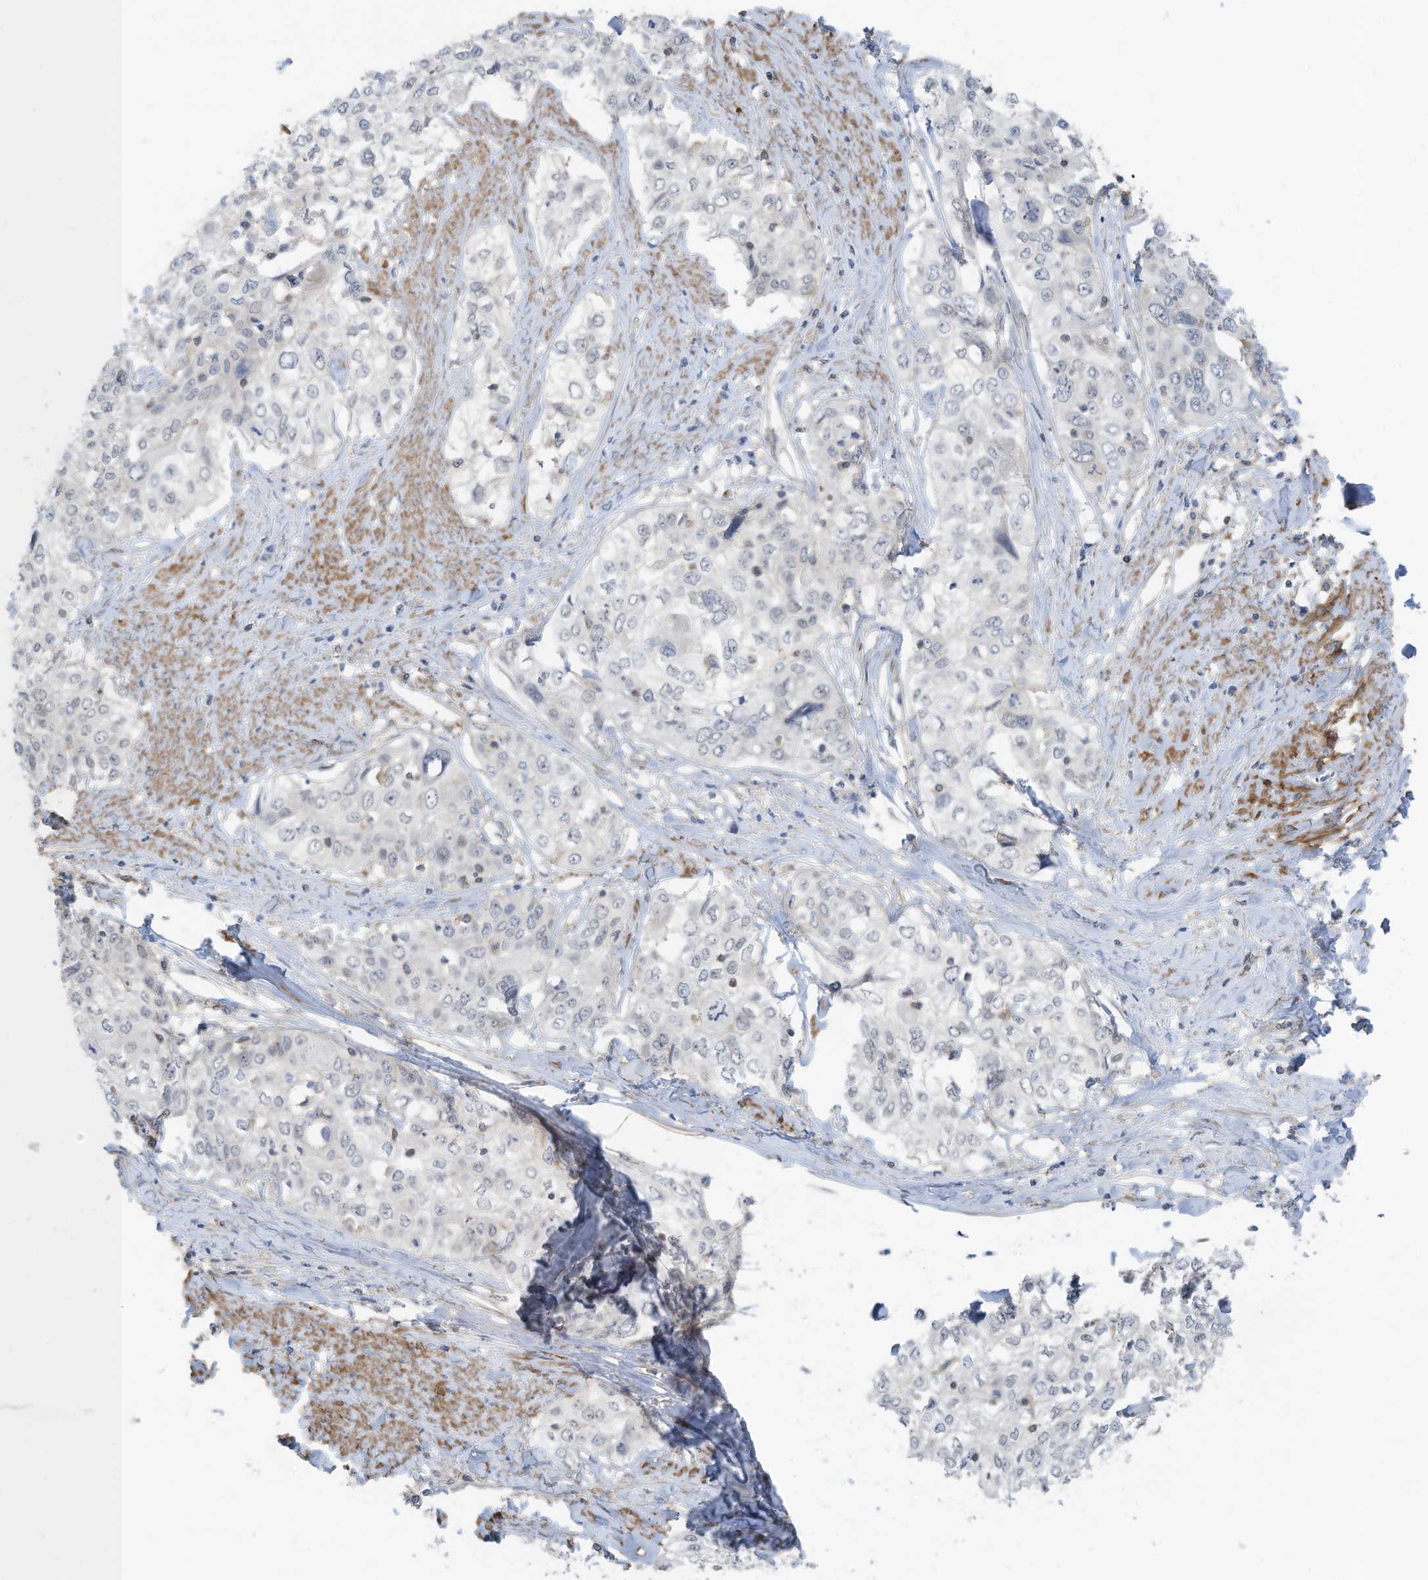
{"staining": {"intensity": "negative", "quantity": "none", "location": "none"}, "tissue": "cervical cancer", "cell_type": "Tumor cells", "image_type": "cancer", "snomed": [{"axis": "morphology", "description": "Squamous cell carcinoma, NOS"}, {"axis": "topography", "description": "Cervix"}], "caption": "An image of cervical cancer (squamous cell carcinoma) stained for a protein displays no brown staining in tumor cells.", "gene": "ZNF846", "patient": {"sex": "female", "age": 31}}